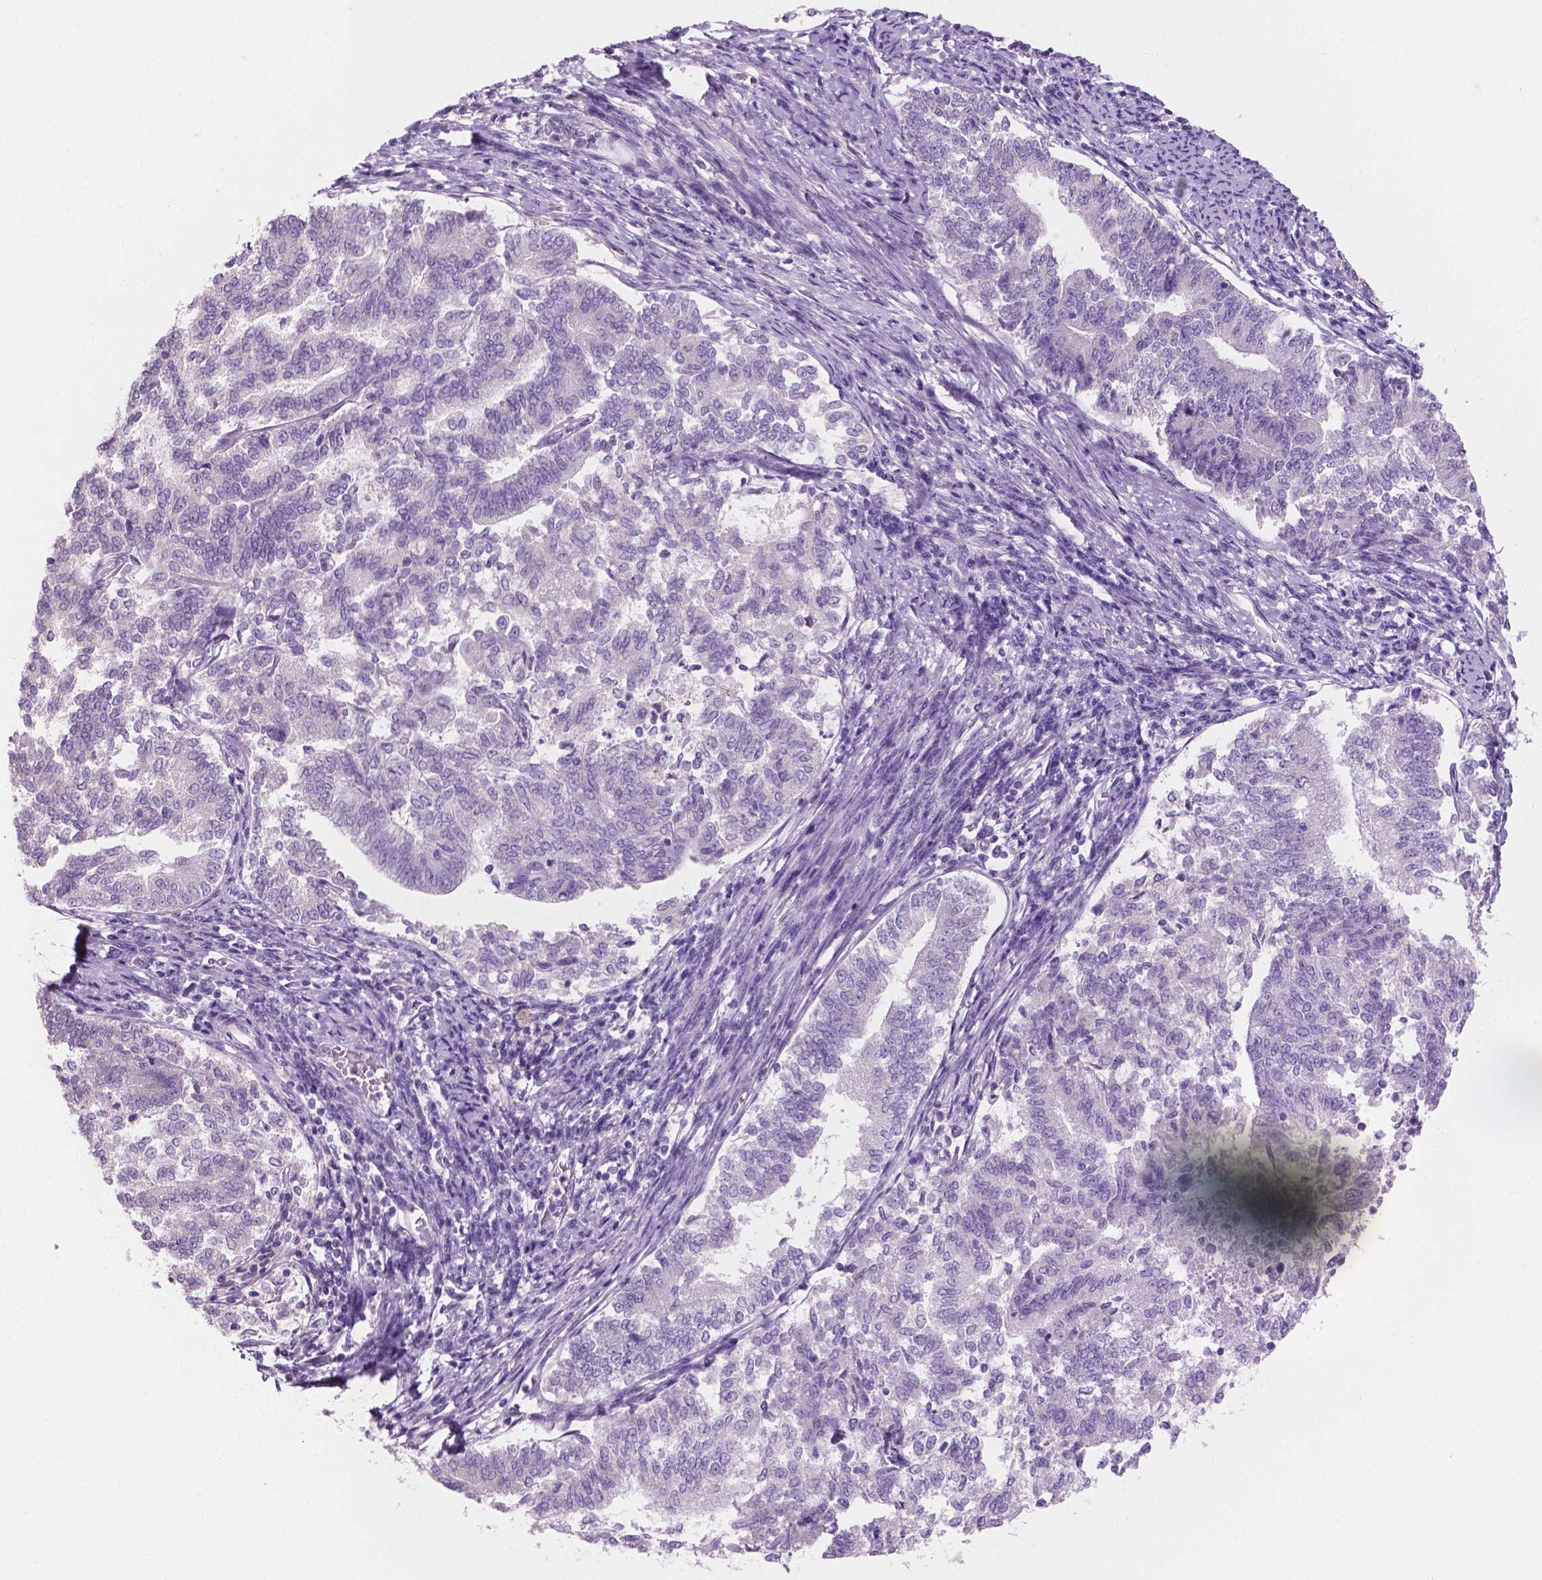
{"staining": {"intensity": "negative", "quantity": "none", "location": "none"}, "tissue": "endometrial cancer", "cell_type": "Tumor cells", "image_type": "cancer", "snomed": [{"axis": "morphology", "description": "Adenocarcinoma, NOS"}, {"axis": "topography", "description": "Endometrium"}], "caption": "High magnification brightfield microscopy of endometrial cancer (adenocarcinoma) stained with DAB (3,3'-diaminobenzidine) (brown) and counterstained with hematoxylin (blue): tumor cells show no significant staining.", "gene": "SBSN", "patient": {"sex": "female", "age": 65}}